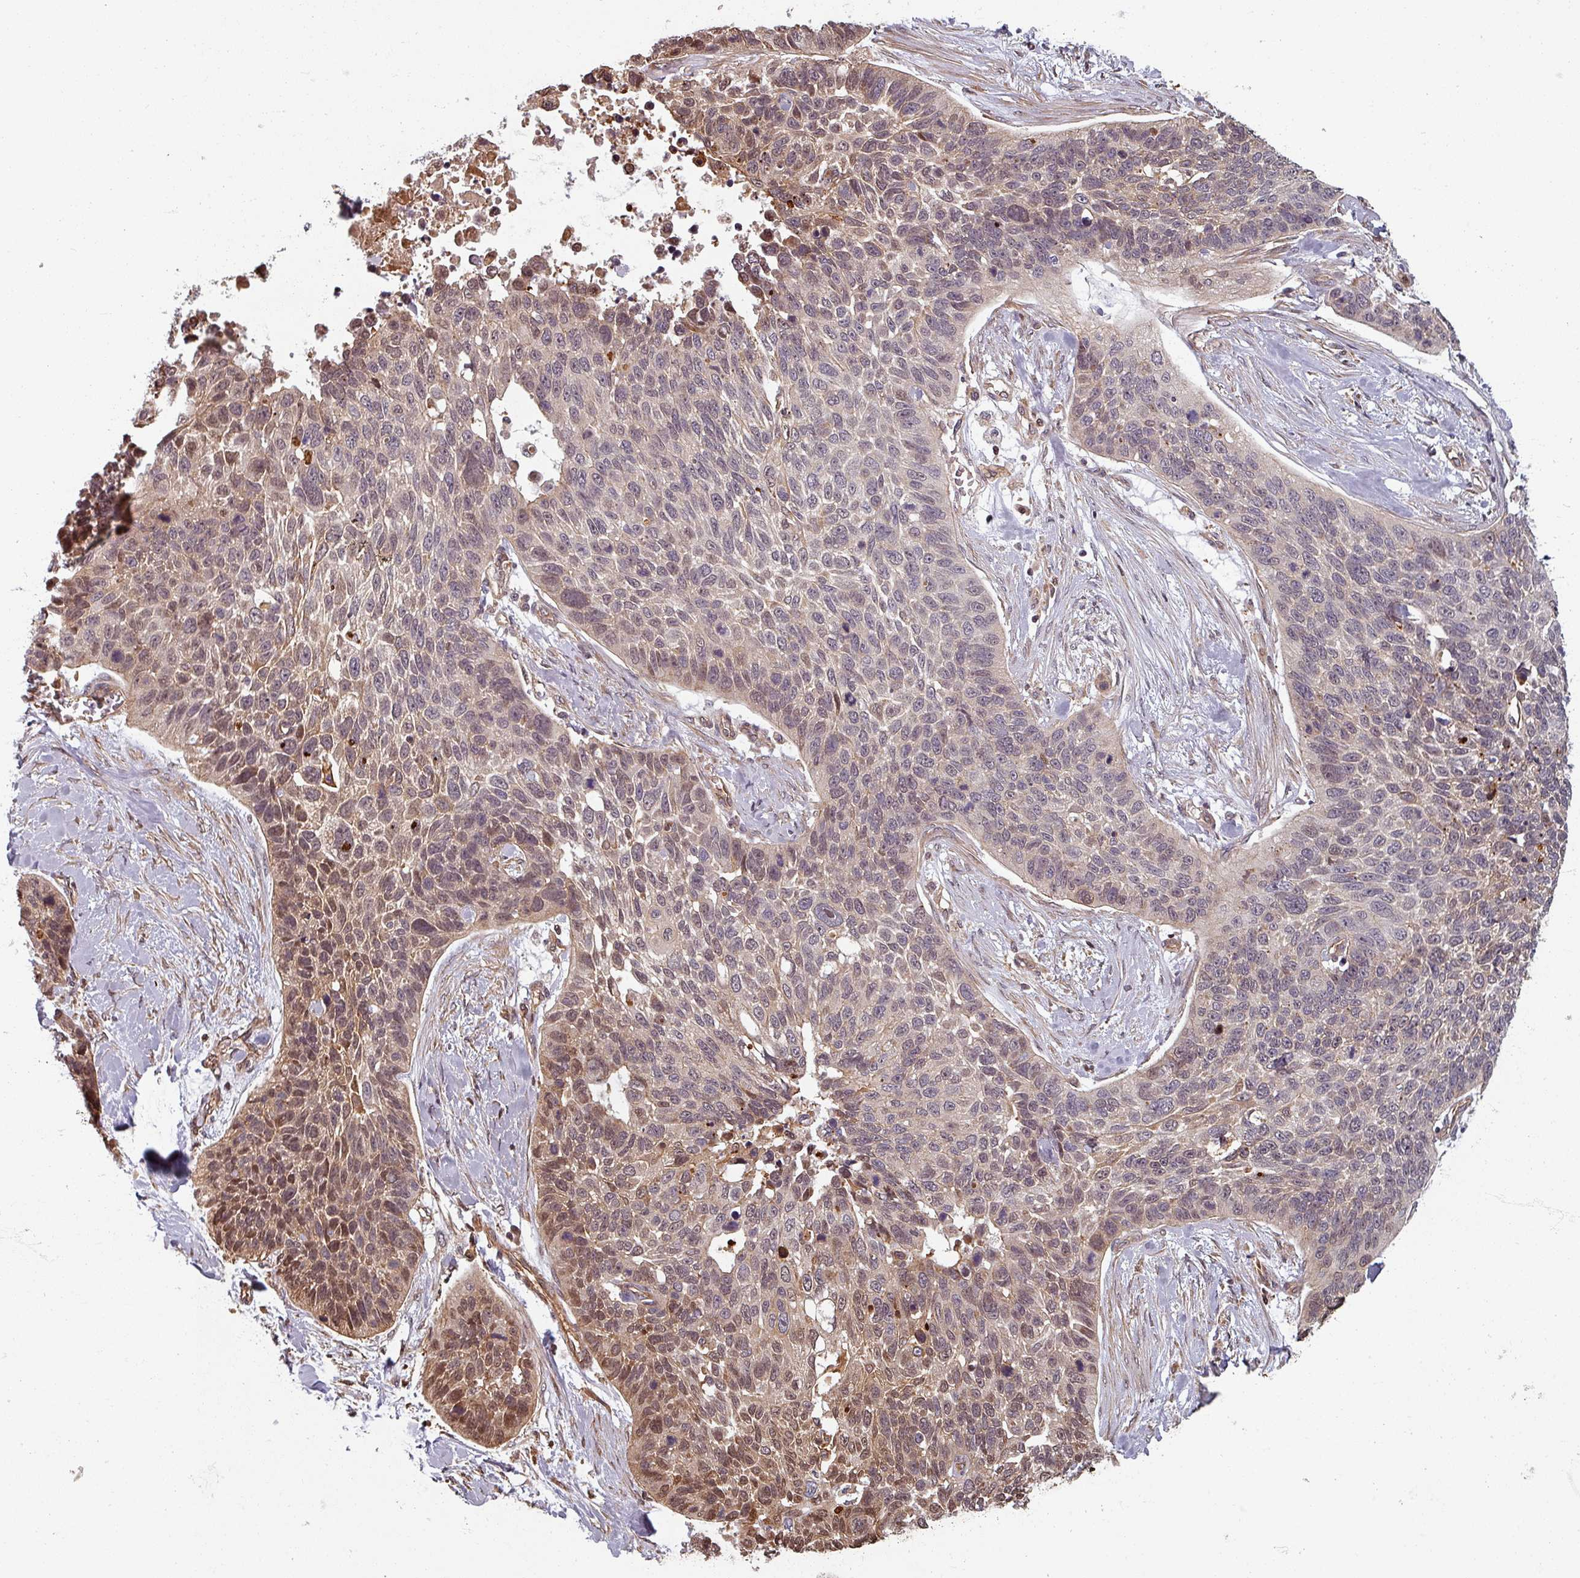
{"staining": {"intensity": "moderate", "quantity": "25%-75%", "location": "cytoplasmic/membranous,nuclear"}, "tissue": "lung cancer", "cell_type": "Tumor cells", "image_type": "cancer", "snomed": [{"axis": "morphology", "description": "Squamous cell carcinoma, NOS"}, {"axis": "topography", "description": "Lung"}], "caption": "Lung cancer (squamous cell carcinoma) tissue shows moderate cytoplasmic/membranous and nuclear positivity in approximately 25%-75% of tumor cells", "gene": "EID1", "patient": {"sex": "male", "age": 62}}